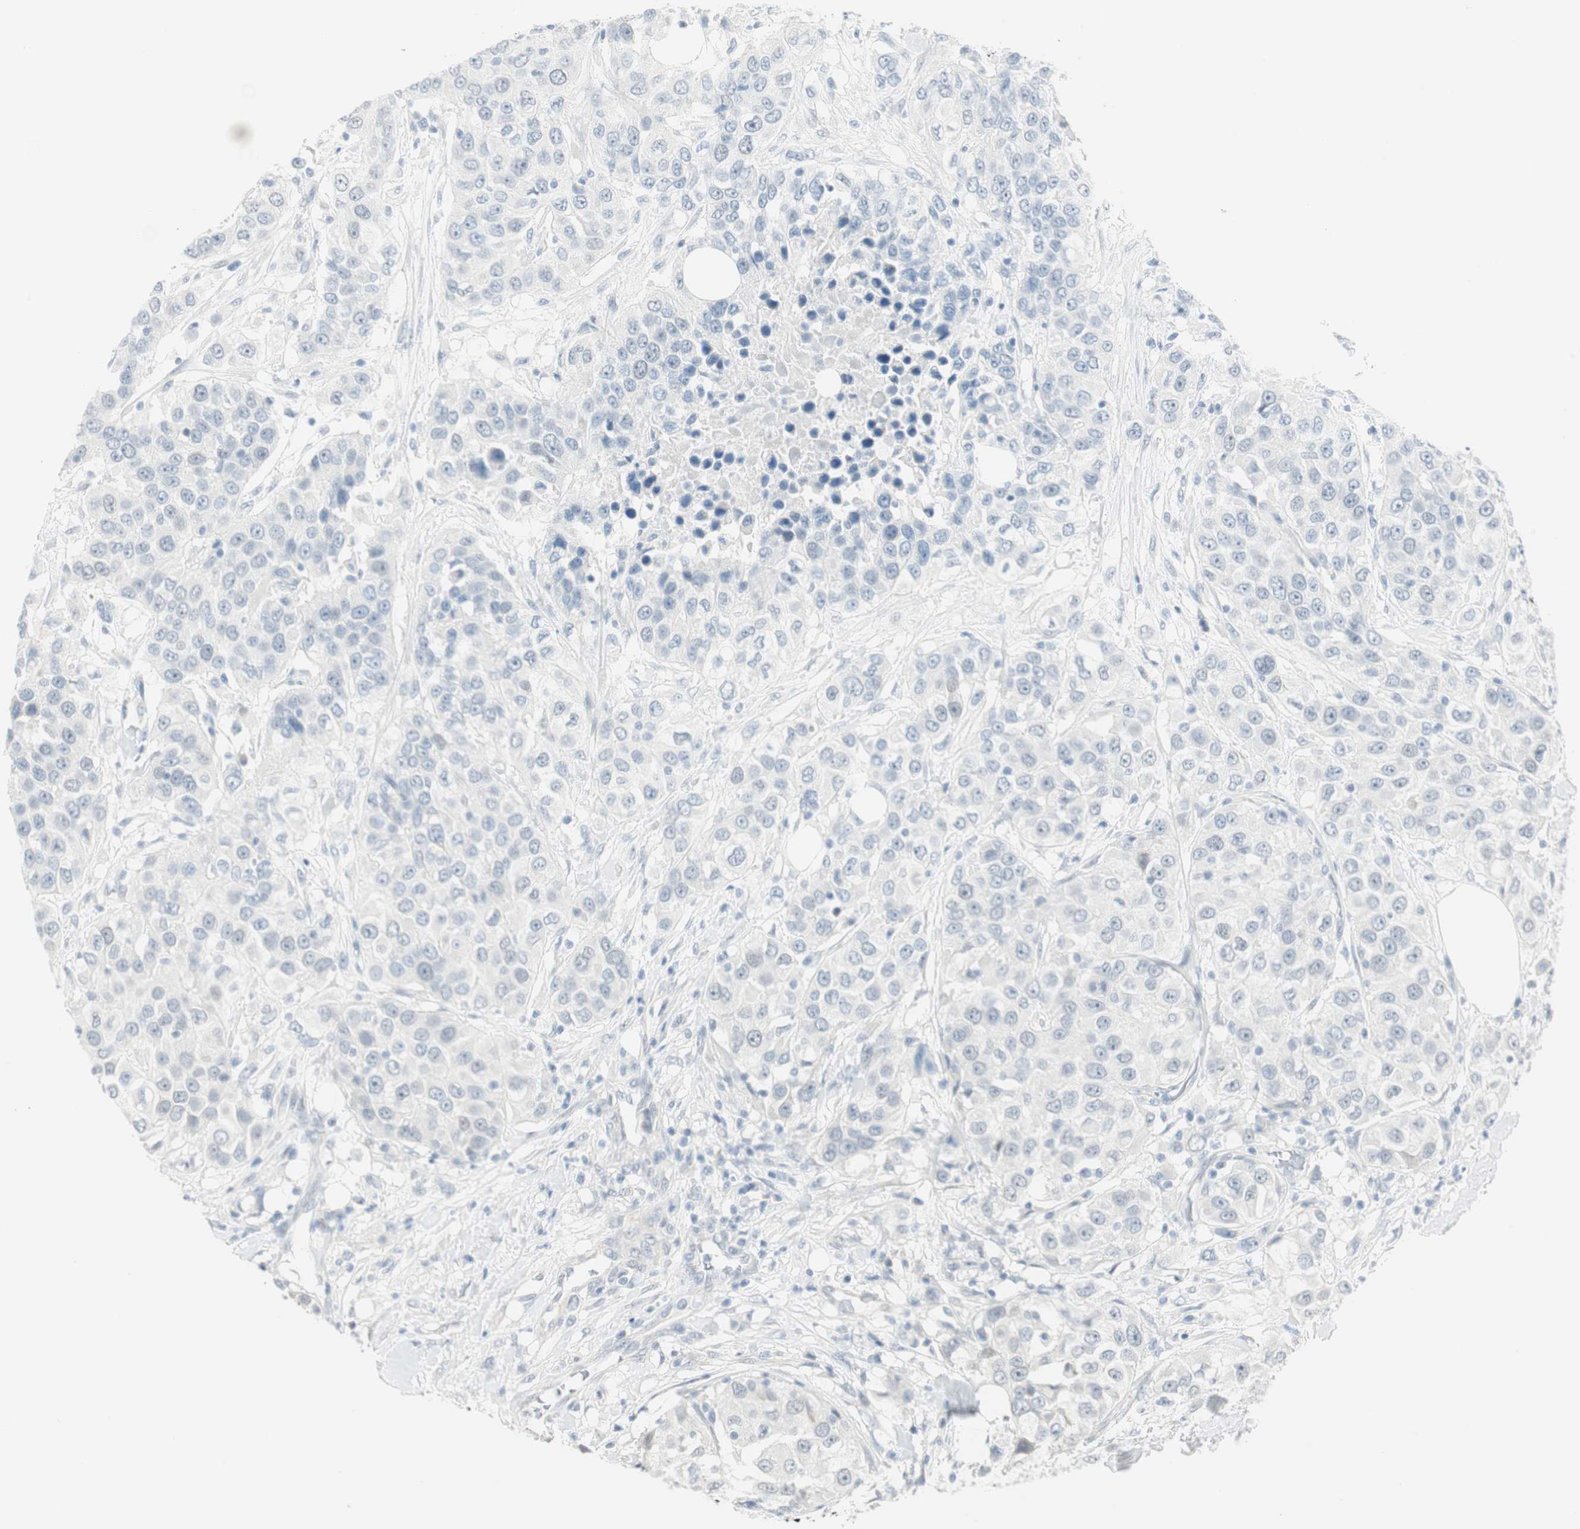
{"staining": {"intensity": "negative", "quantity": "none", "location": "none"}, "tissue": "urothelial cancer", "cell_type": "Tumor cells", "image_type": "cancer", "snomed": [{"axis": "morphology", "description": "Urothelial carcinoma, High grade"}, {"axis": "topography", "description": "Urinary bladder"}], "caption": "Tumor cells show no significant expression in urothelial carcinoma (high-grade). Nuclei are stained in blue.", "gene": "MLLT10", "patient": {"sex": "female", "age": 80}}